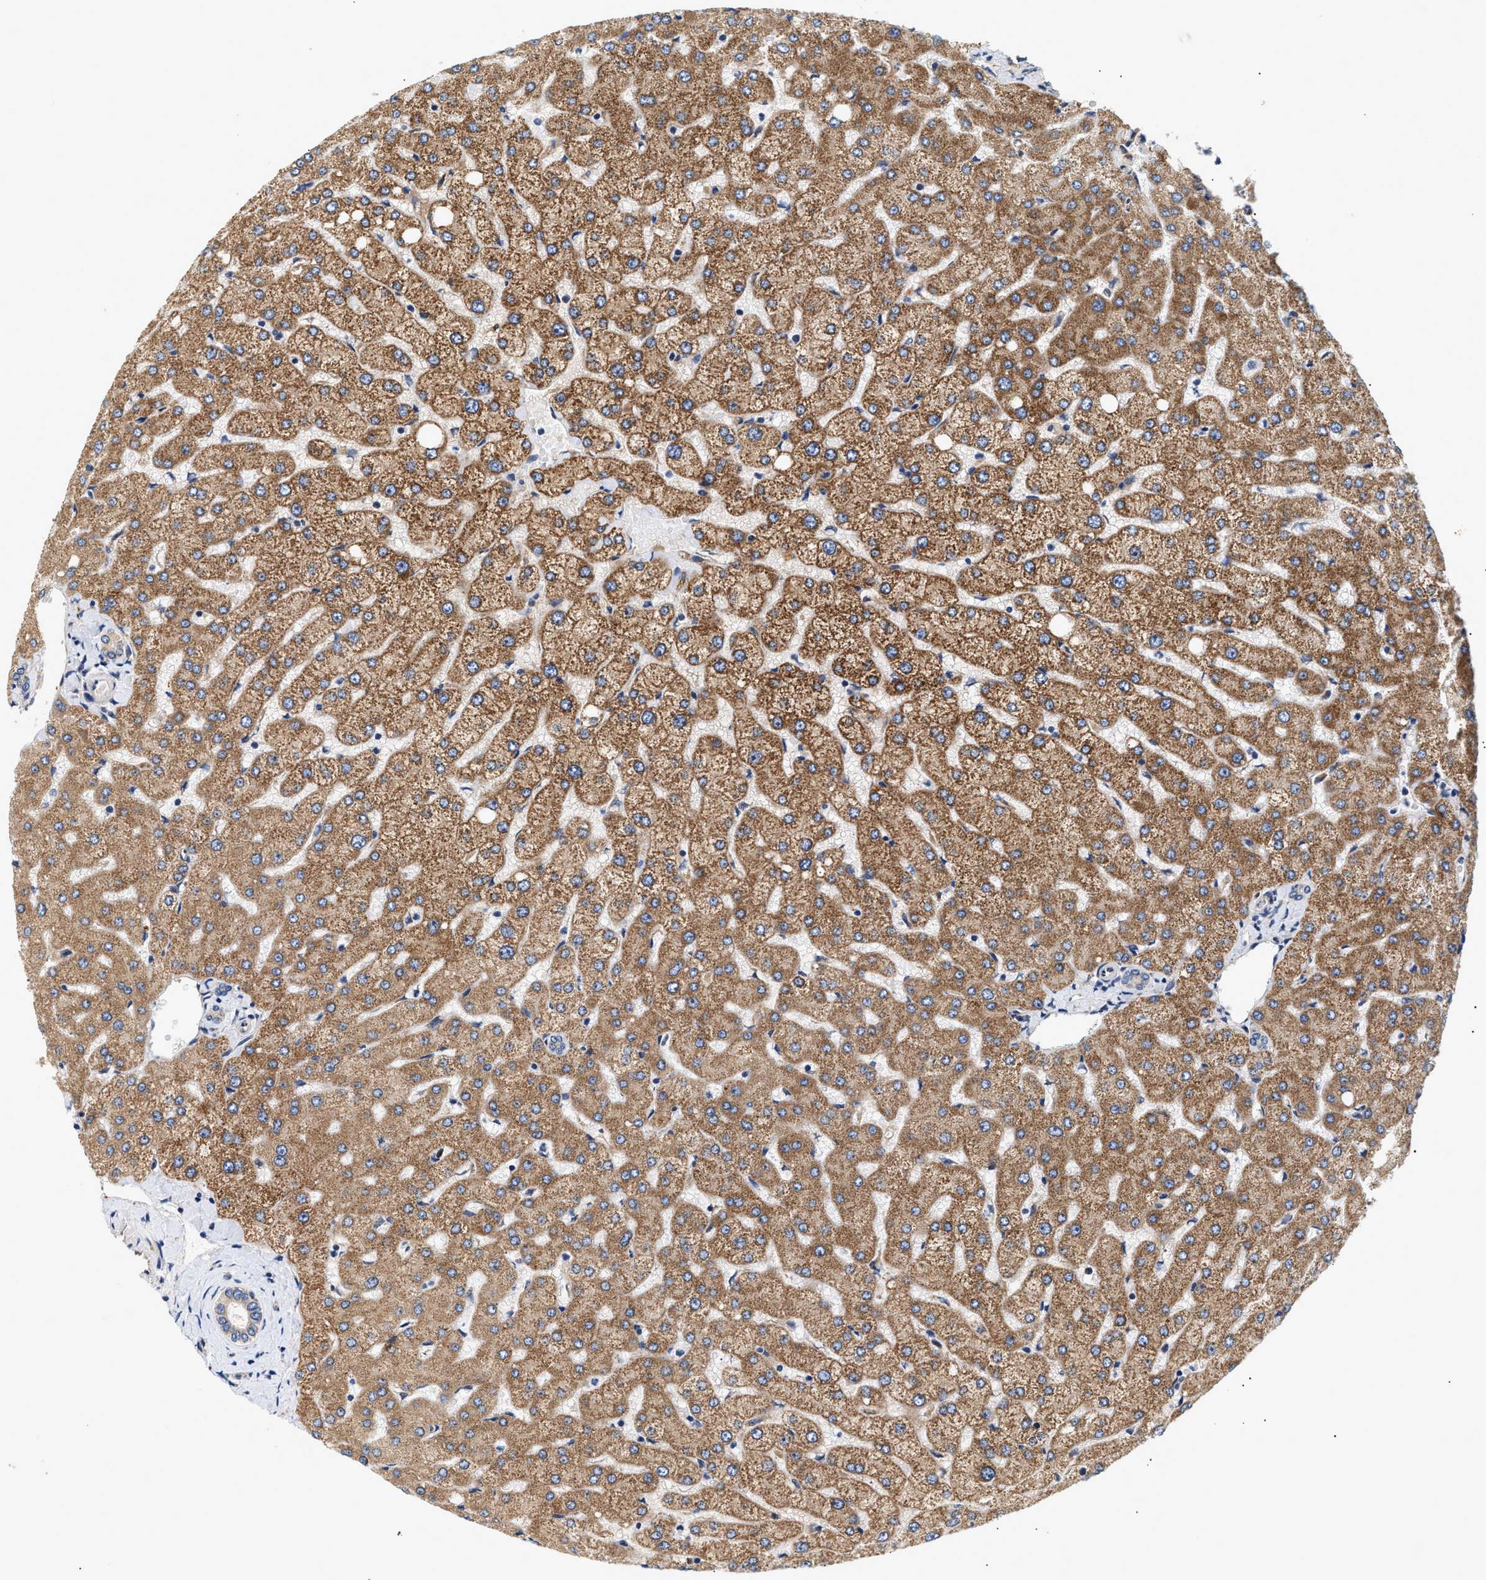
{"staining": {"intensity": "weak", "quantity": "<25%", "location": "cytoplasmic/membranous"}, "tissue": "liver", "cell_type": "Cholangiocytes", "image_type": "normal", "snomed": [{"axis": "morphology", "description": "Normal tissue, NOS"}, {"axis": "topography", "description": "Liver"}], "caption": "DAB (3,3'-diaminobenzidine) immunohistochemical staining of benign human liver displays no significant positivity in cholangiocytes.", "gene": "IFT74", "patient": {"sex": "female", "age": 54}}